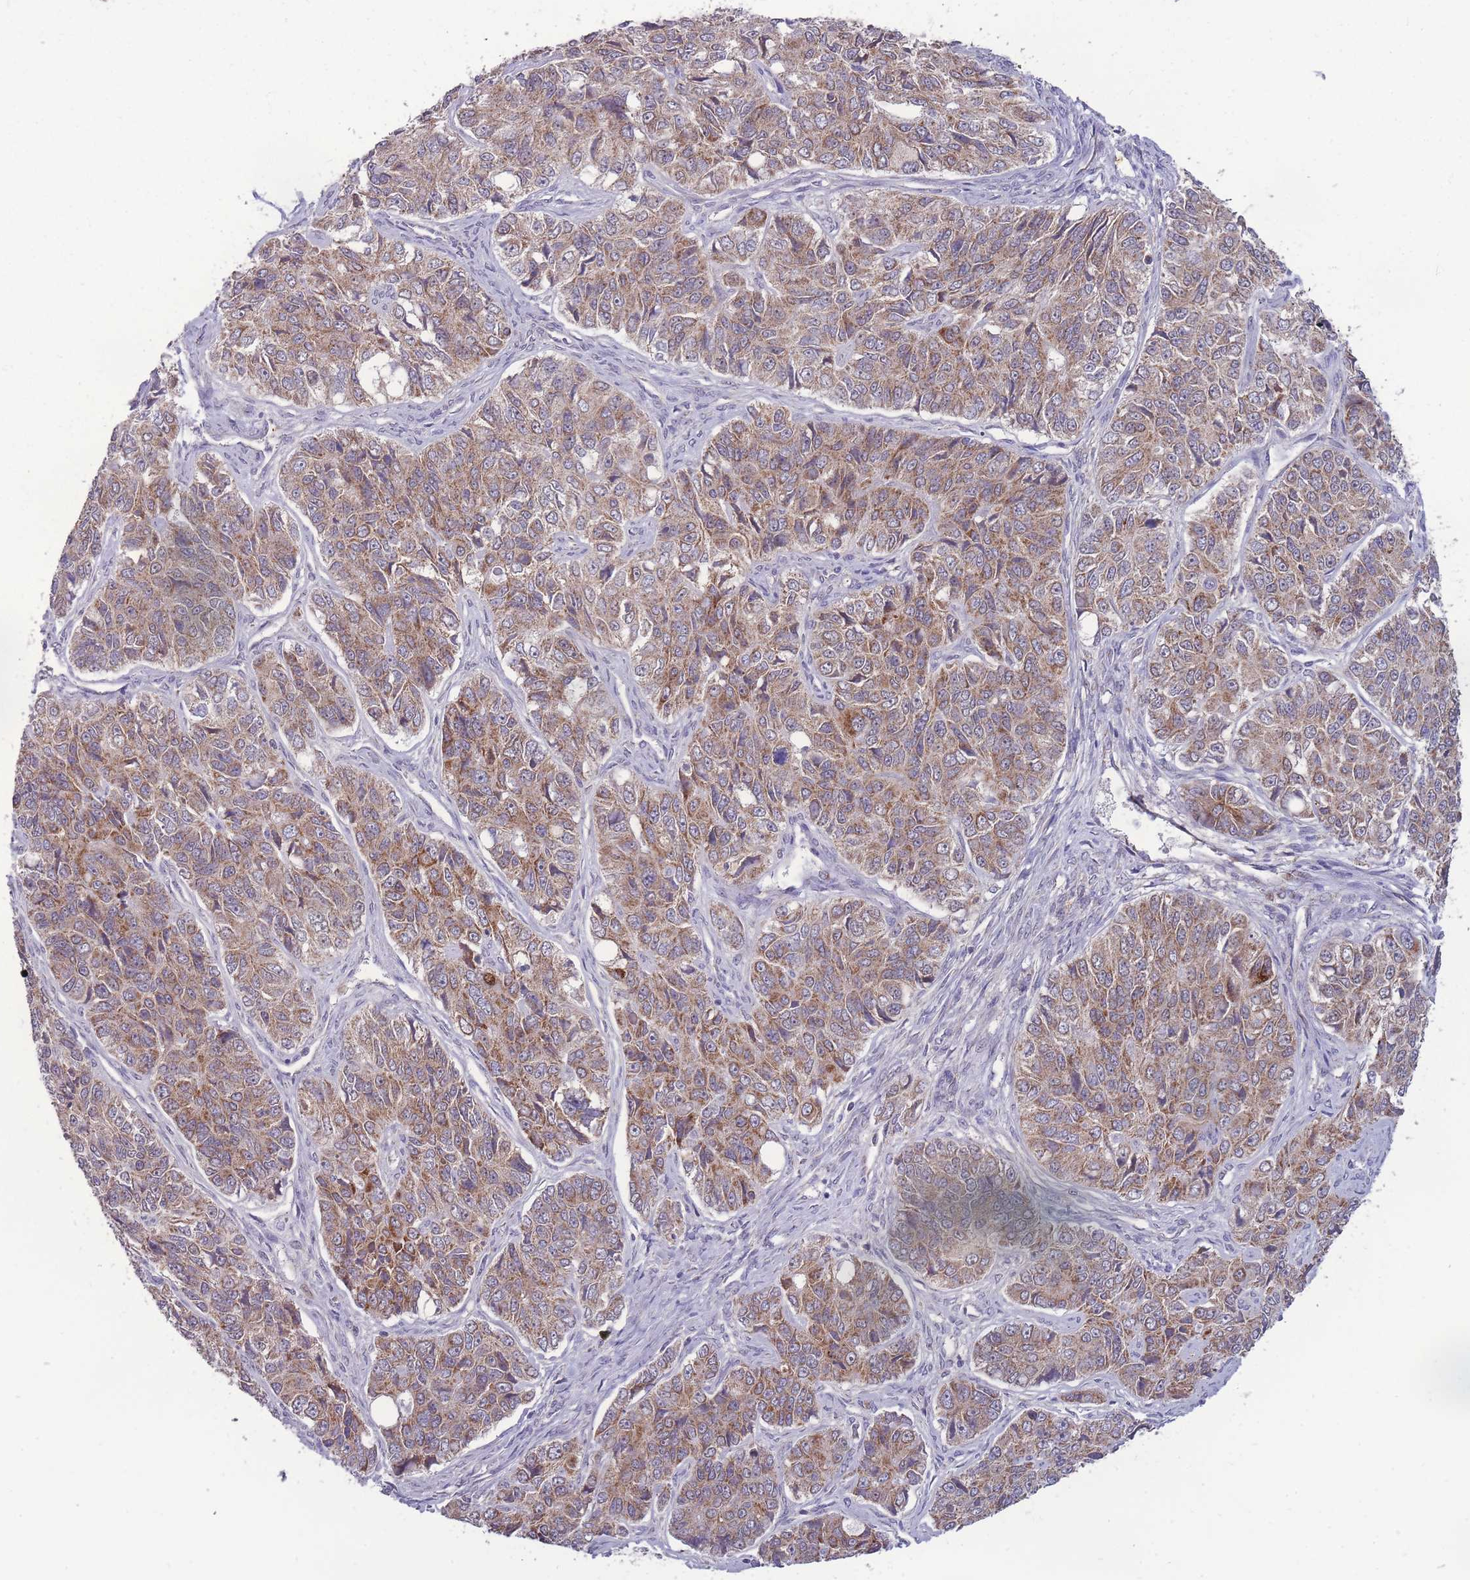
{"staining": {"intensity": "moderate", "quantity": ">75%", "location": "cytoplasmic/membranous"}, "tissue": "ovarian cancer", "cell_type": "Tumor cells", "image_type": "cancer", "snomed": [{"axis": "morphology", "description": "Carcinoma, endometroid"}, {"axis": "topography", "description": "Ovary"}], "caption": "A brown stain shows moderate cytoplasmic/membranous positivity of a protein in ovarian endometroid carcinoma tumor cells.", "gene": "MCIDAS", "patient": {"sex": "female", "age": 51}}